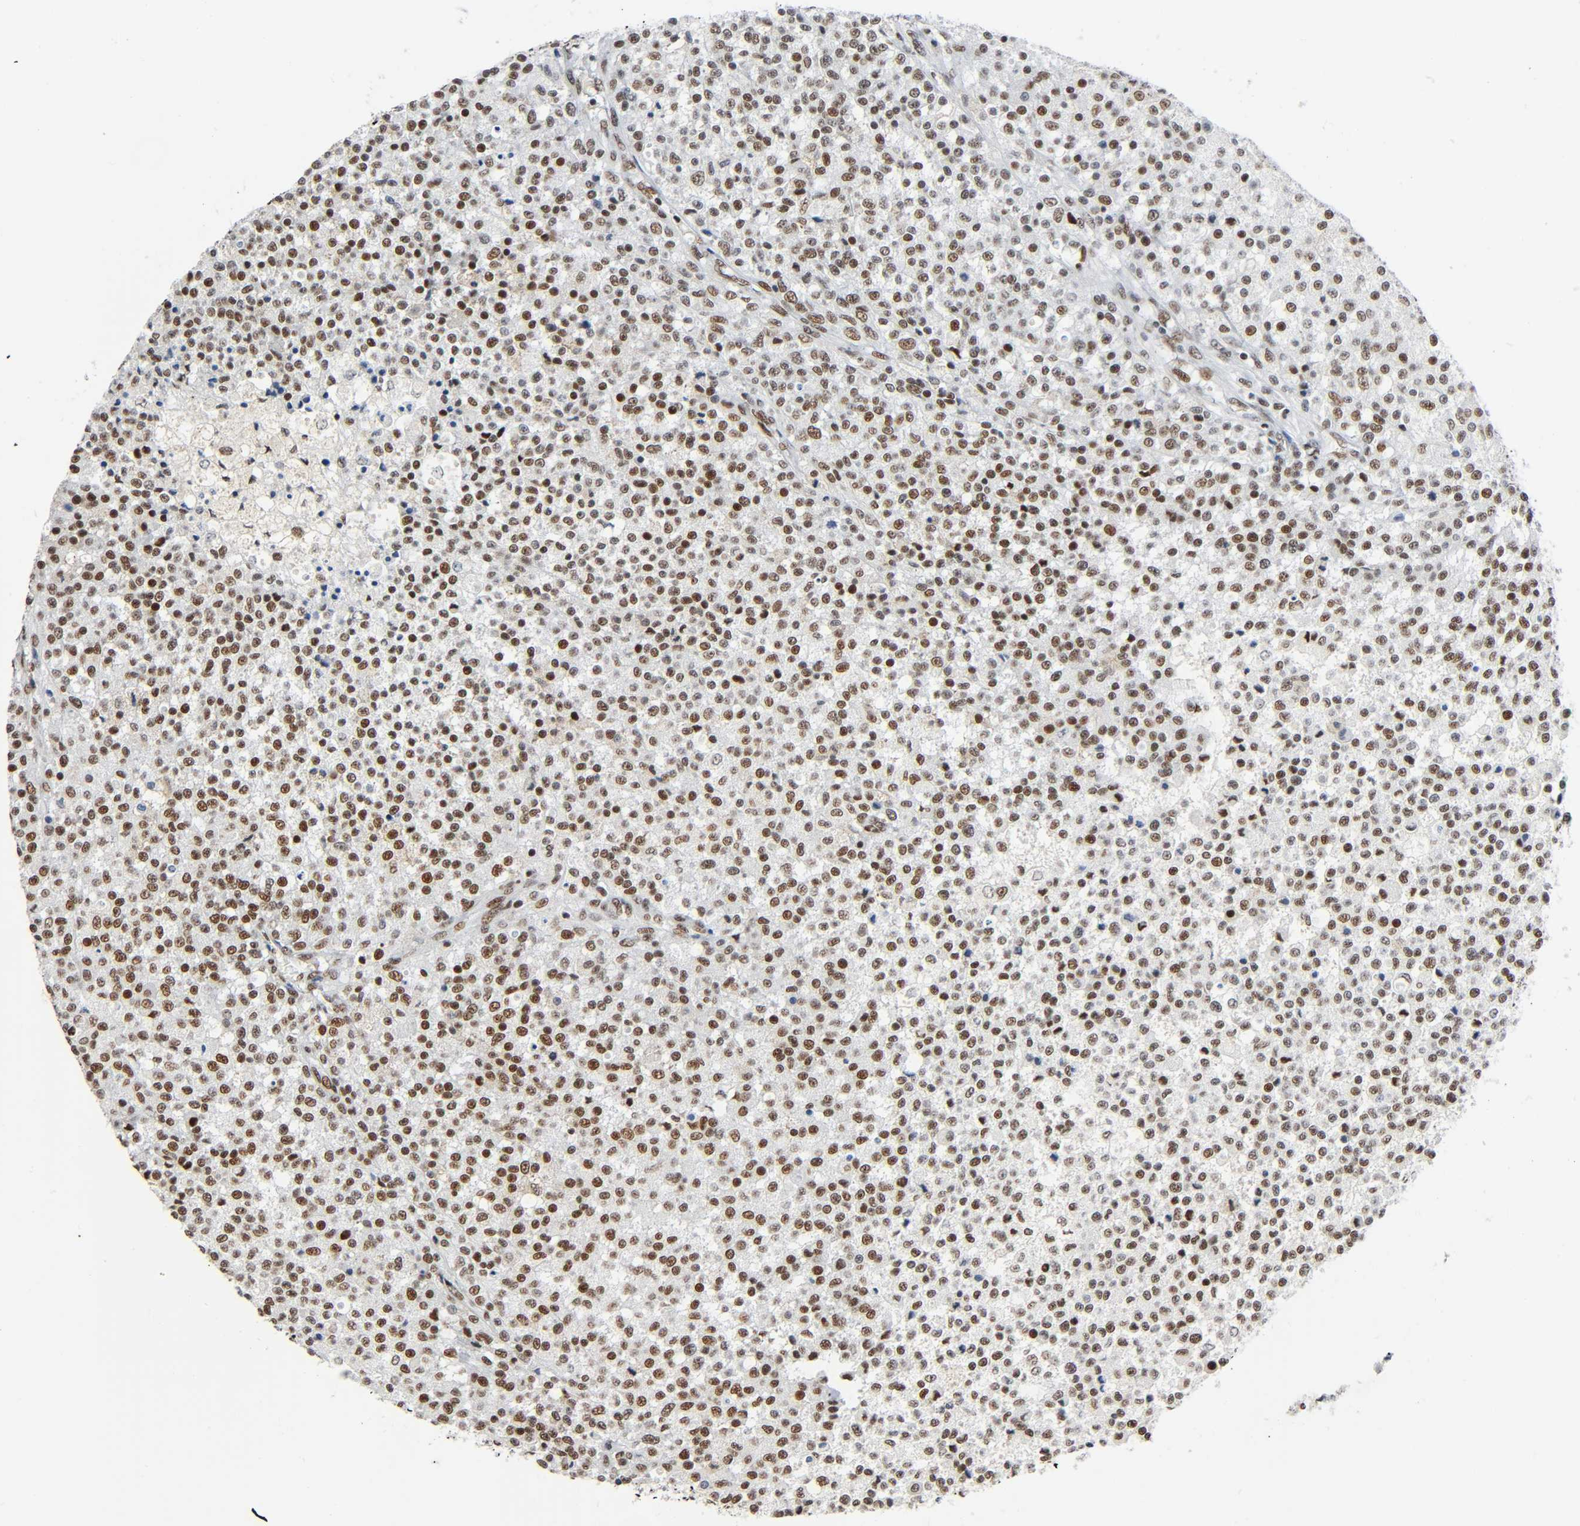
{"staining": {"intensity": "strong", "quantity": ">75%", "location": "nuclear"}, "tissue": "testis cancer", "cell_type": "Tumor cells", "image_type": "cancer", "snomed": [{"axis": "morphology", "description": "Seminoma, NOS"}, {"axis": "topography", "description": "Testis"}], "caption": "Protein staining exhibits strong nuclear expression in about >75% of tumor cells in testis cancer.", "gene": "CDK9", "patient": {"sex": "male", "age": 59}}